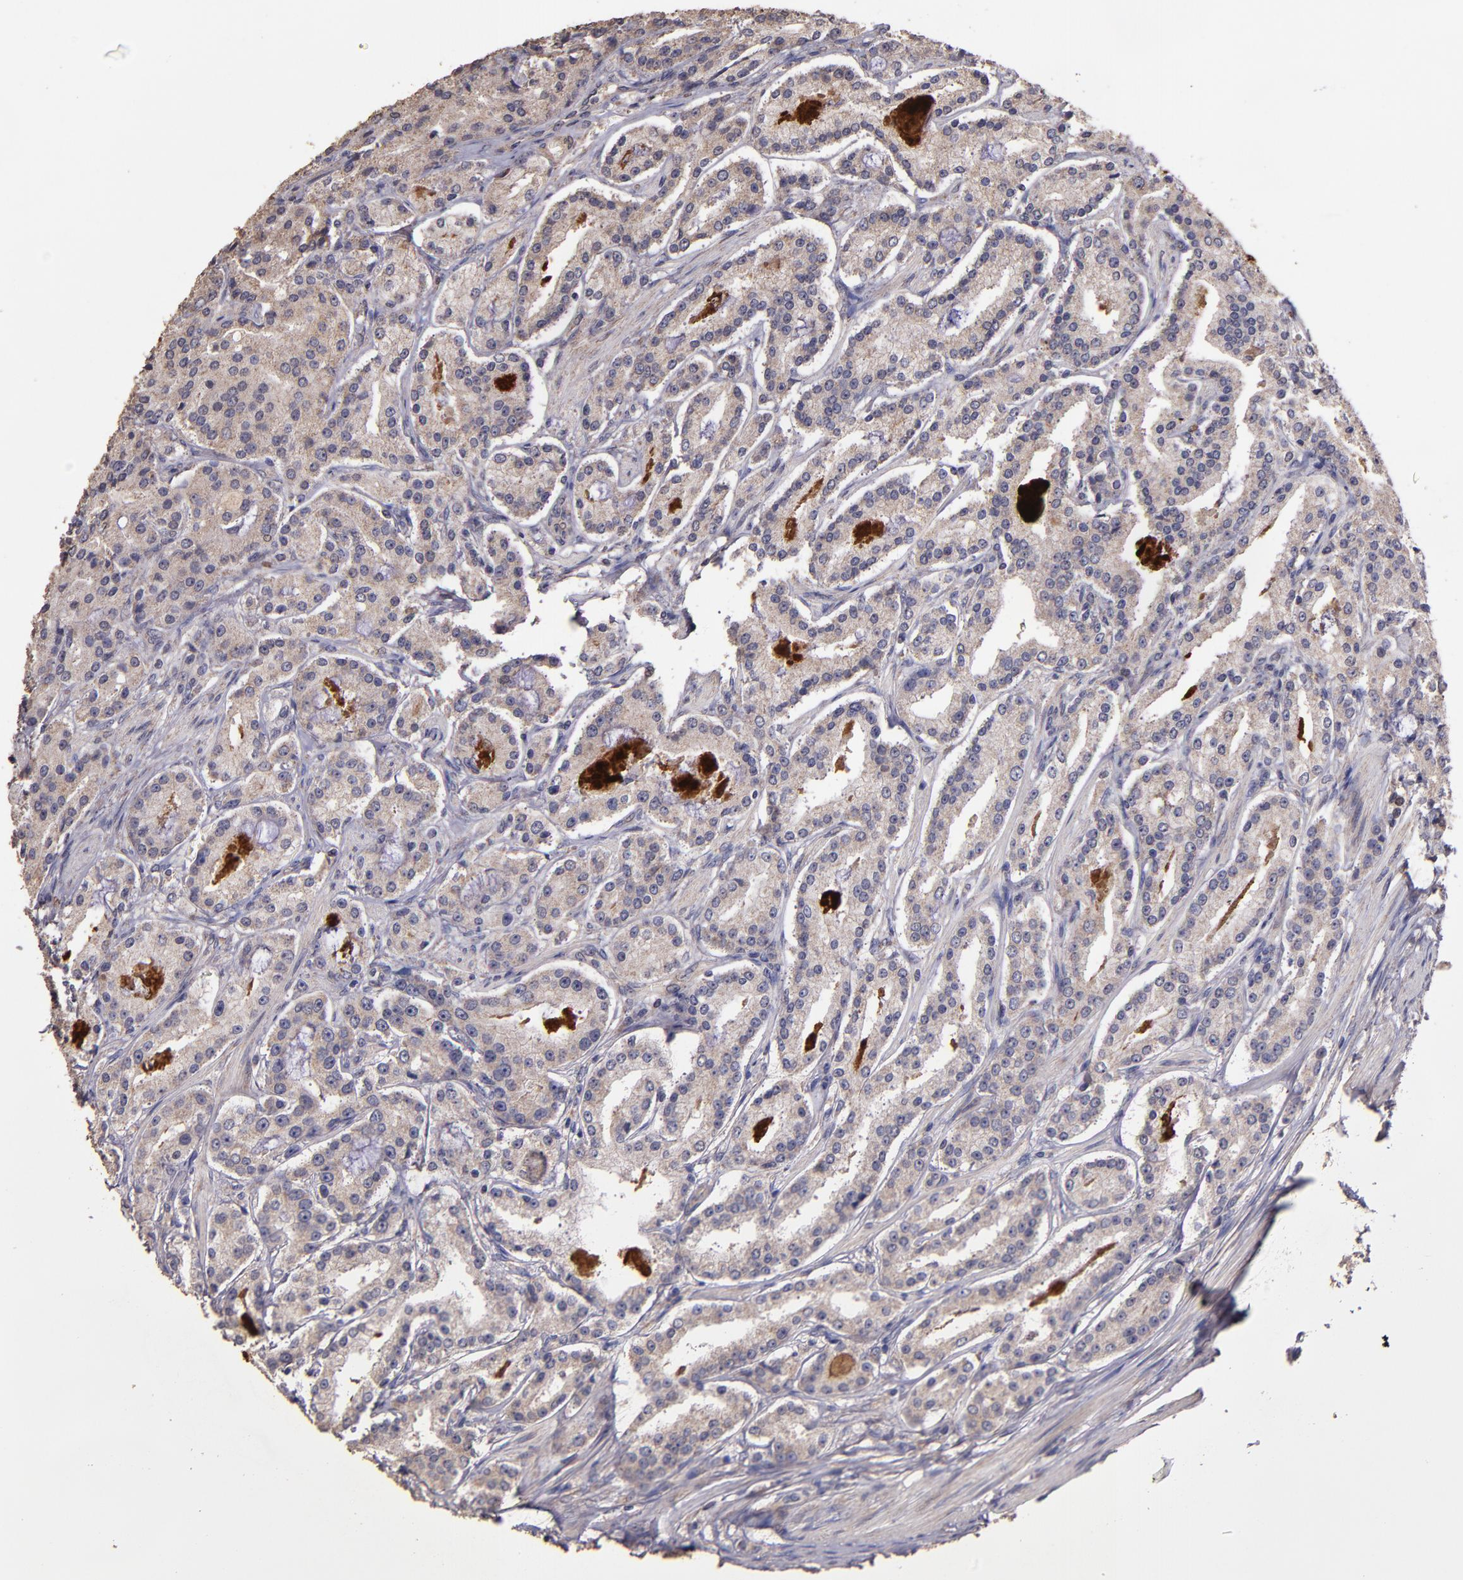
{"staining": {"intensity": "weak", "quantity": ">75%", "location": "cytoplasmic/membranous"}, "tissue": "prostate cancer", "cell_type": "Tumor cells", "image_type": "cancer", "snomed": [{"axis": "morphology", "description": "Adenocarcinoma, Medium grade"}, {"axis": "topography", "description": "Prostate"}], "caption": "An immunohistochemistry (IHC) histopathology image of tumor tissue is shown. Protein staining in brown shows weak cytoplasmic/membranous positivity in medium-grade adenocarcinoma (prostate) within tumor cells. (DAB (3,3'-diaminobenzidine) = brown stain, brightfield microscopy at high magnification).", "gene": "HECTD1", "patient": {"sex": "male", "age": 72}}